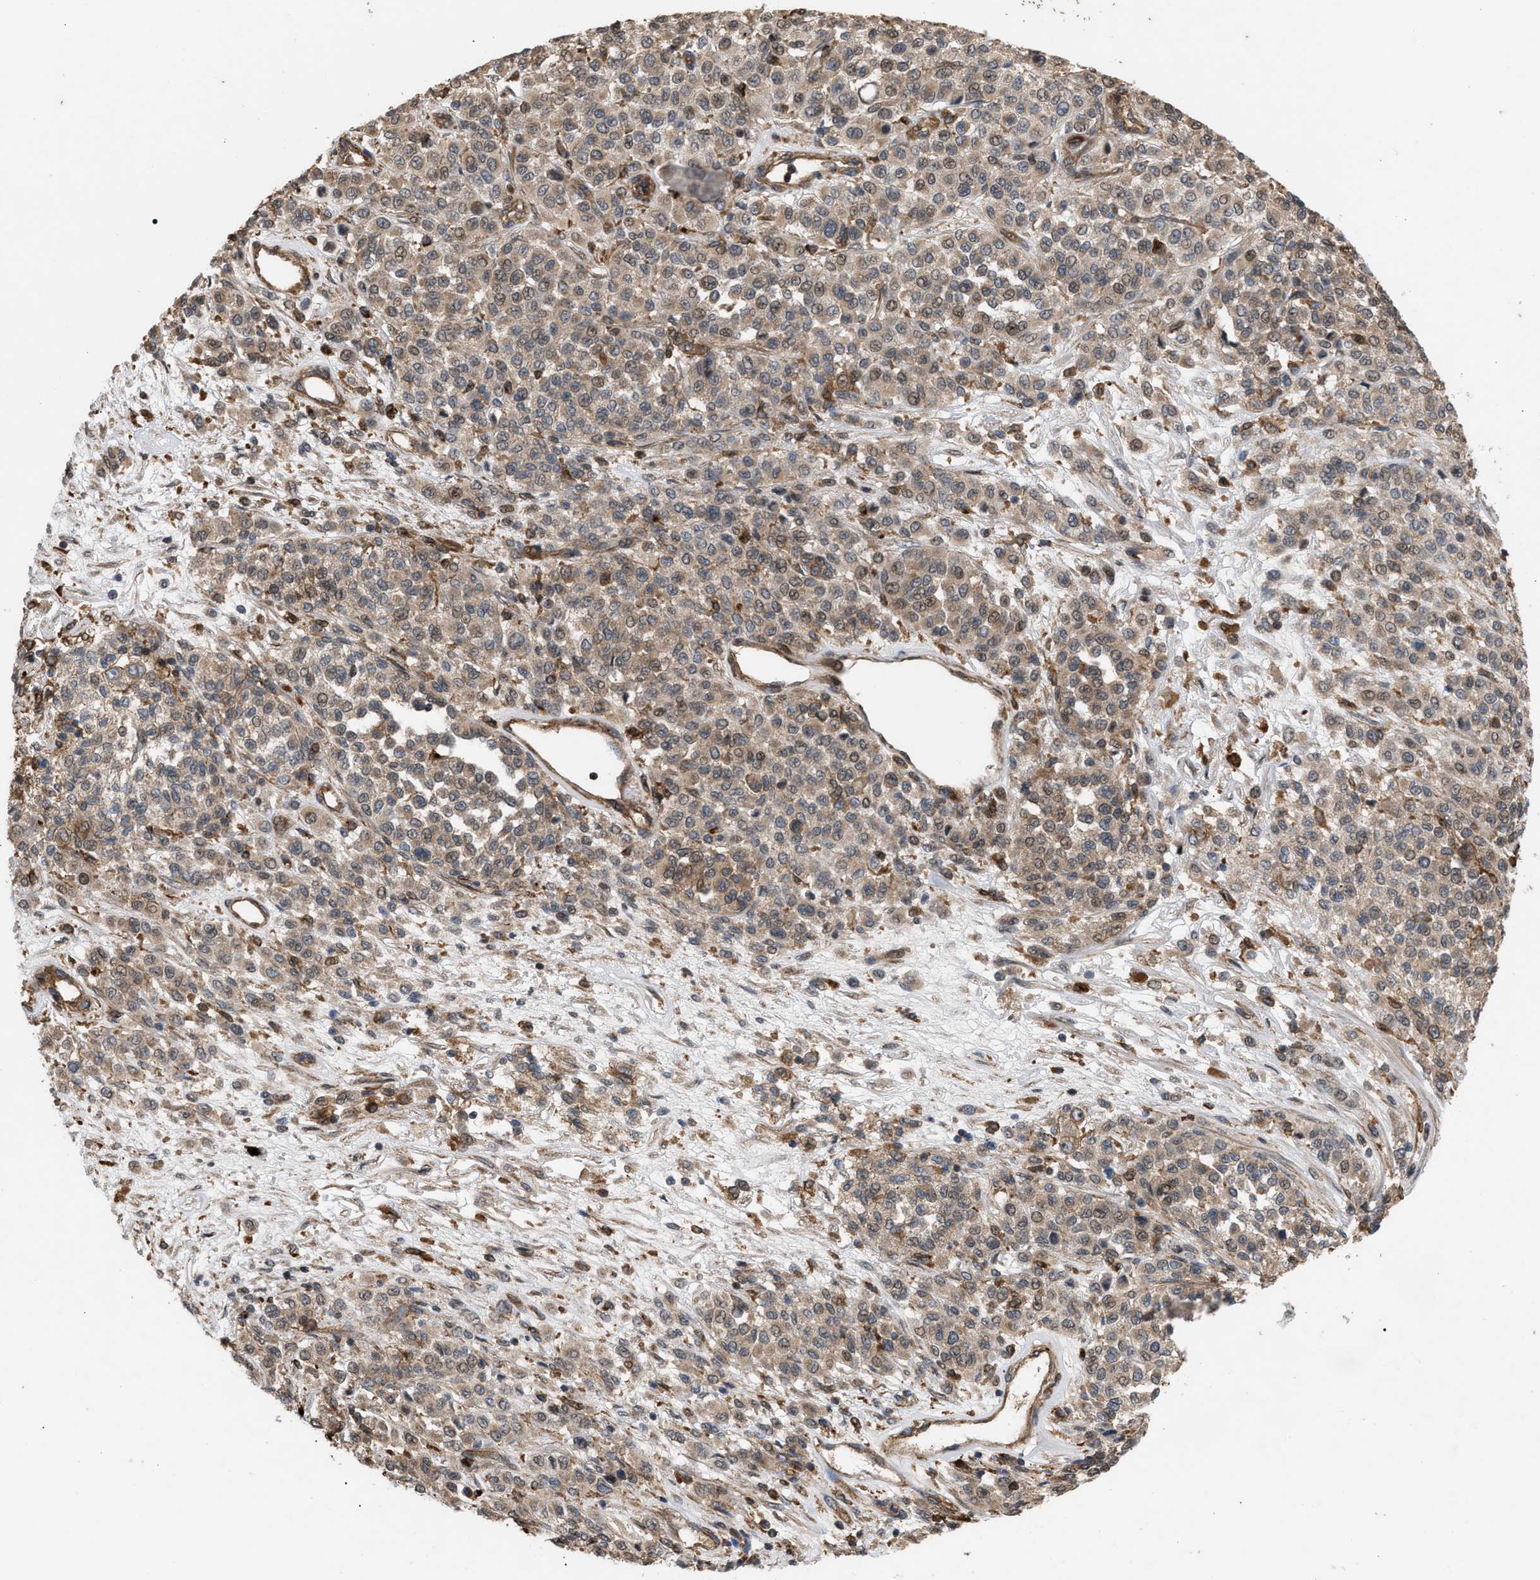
{"staining": {"intensity": "weak", "quantity": ">75%", "location": "cytoplasmic/membranous"}, "tissue": "melanoma", "cell_type": "Tumor cells", "image_type": "cancer", "snomed": [{"axis": "morphology", "description": "Malignant melanoma, Metastatic site"}, {"axis": "topography", "description": "Pancreas"}], "caption": "This is an image of IHC staining of melanoma, which shows weak positivity in the cytoplasmic/membranous of tumor cells.", "gene": "GCC1", "patient": {"sex": "female", "age": 30}}